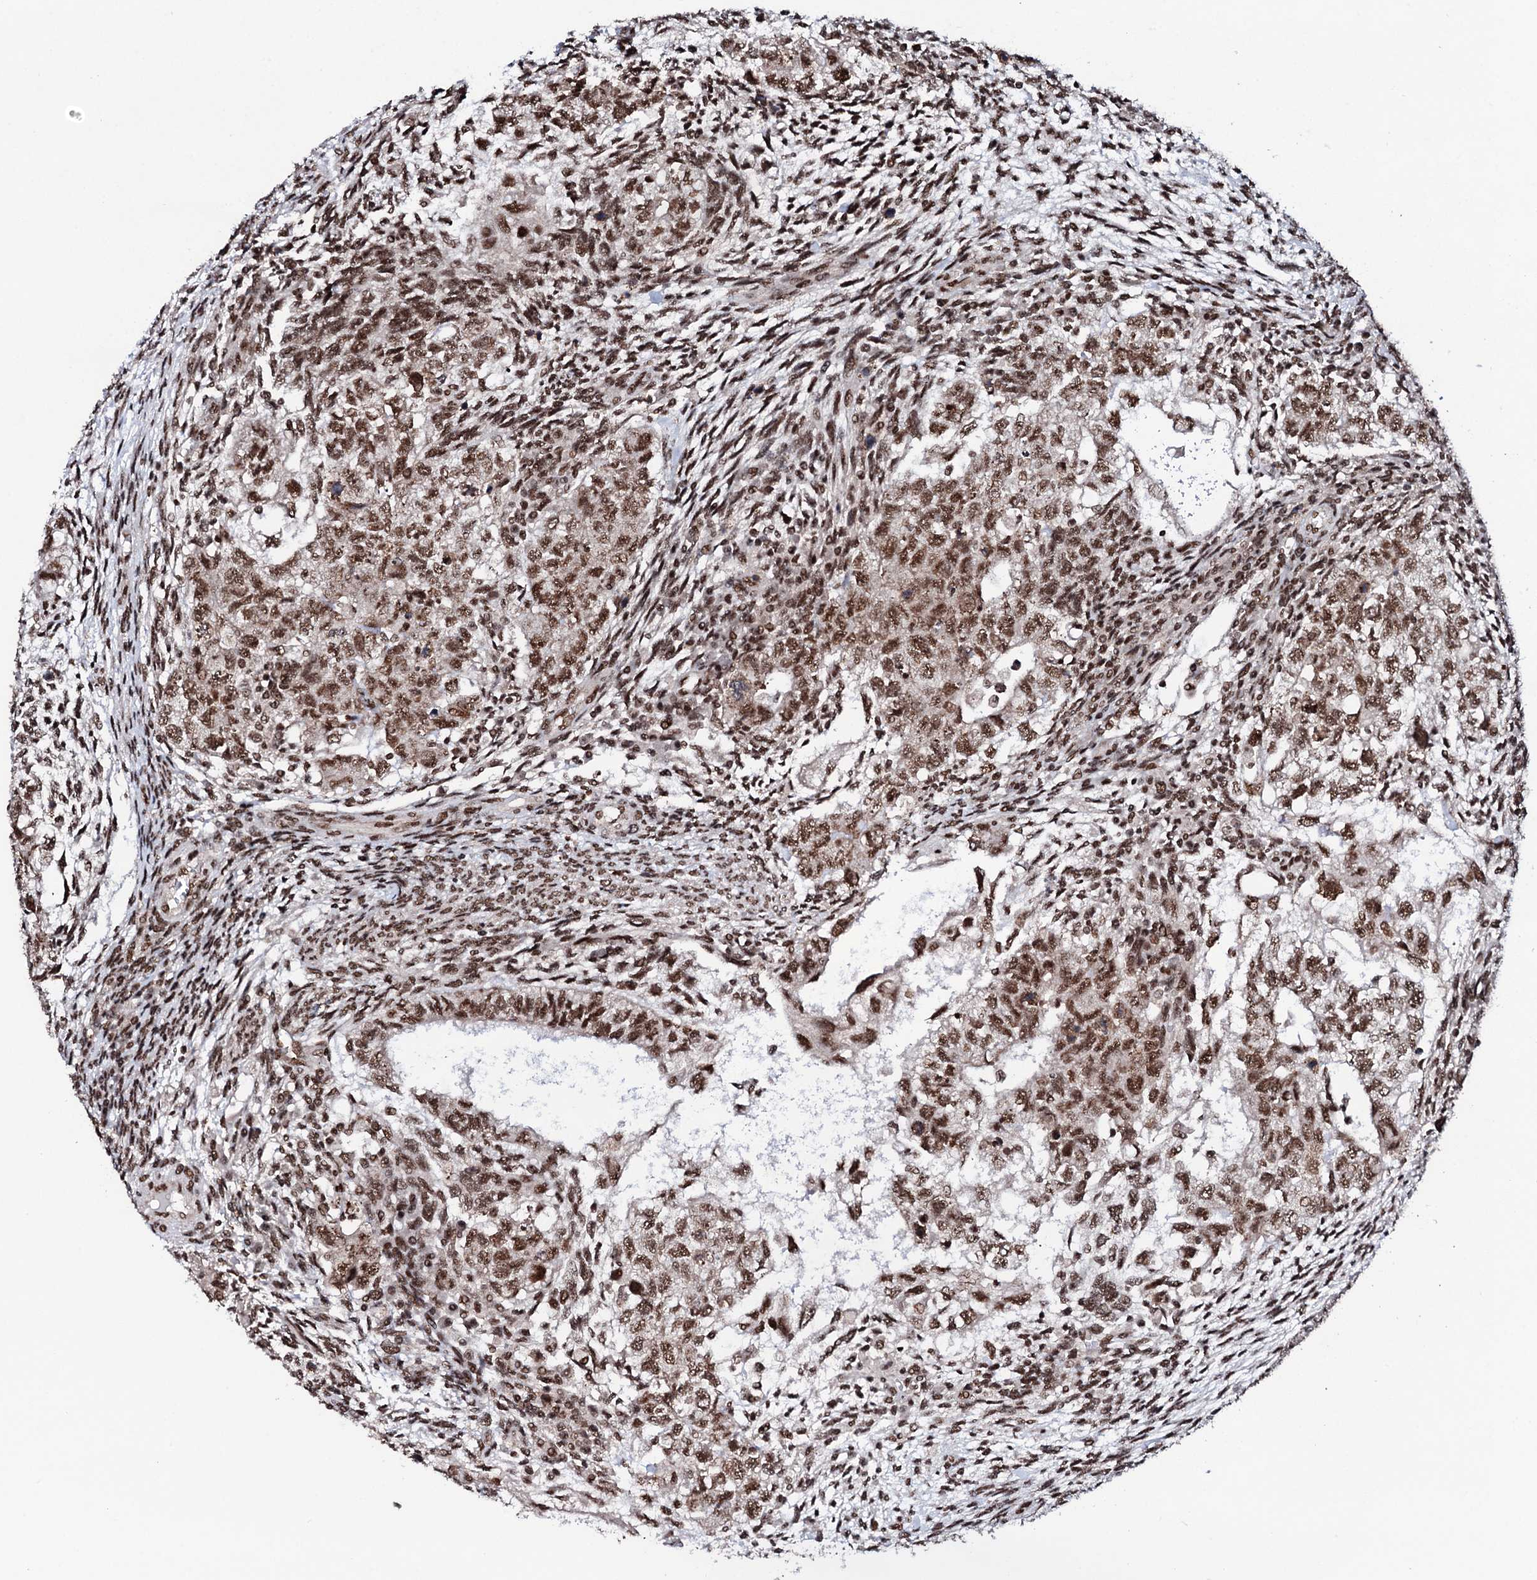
{"staining": {"intensity": "moderate", "quantity": ">75%", "location": "nuclear"}, "tissue": "testis cancer", "cell_type": "Tumor cells", "image_type": "cancer", "snomed": [{"axis": "morphology", "description": "Carcinoma, Embryonal, NOS"}, {"axis": "topography", "description": "Testis"}], "caption": "Testis embryonal carcinoma stained with DAB IHC displays medium levels of moderate nuclear staining in approximately >75% of tumor cells.", "gene": "PRPF18", "patient": {"sex": "male", "age": 37}}